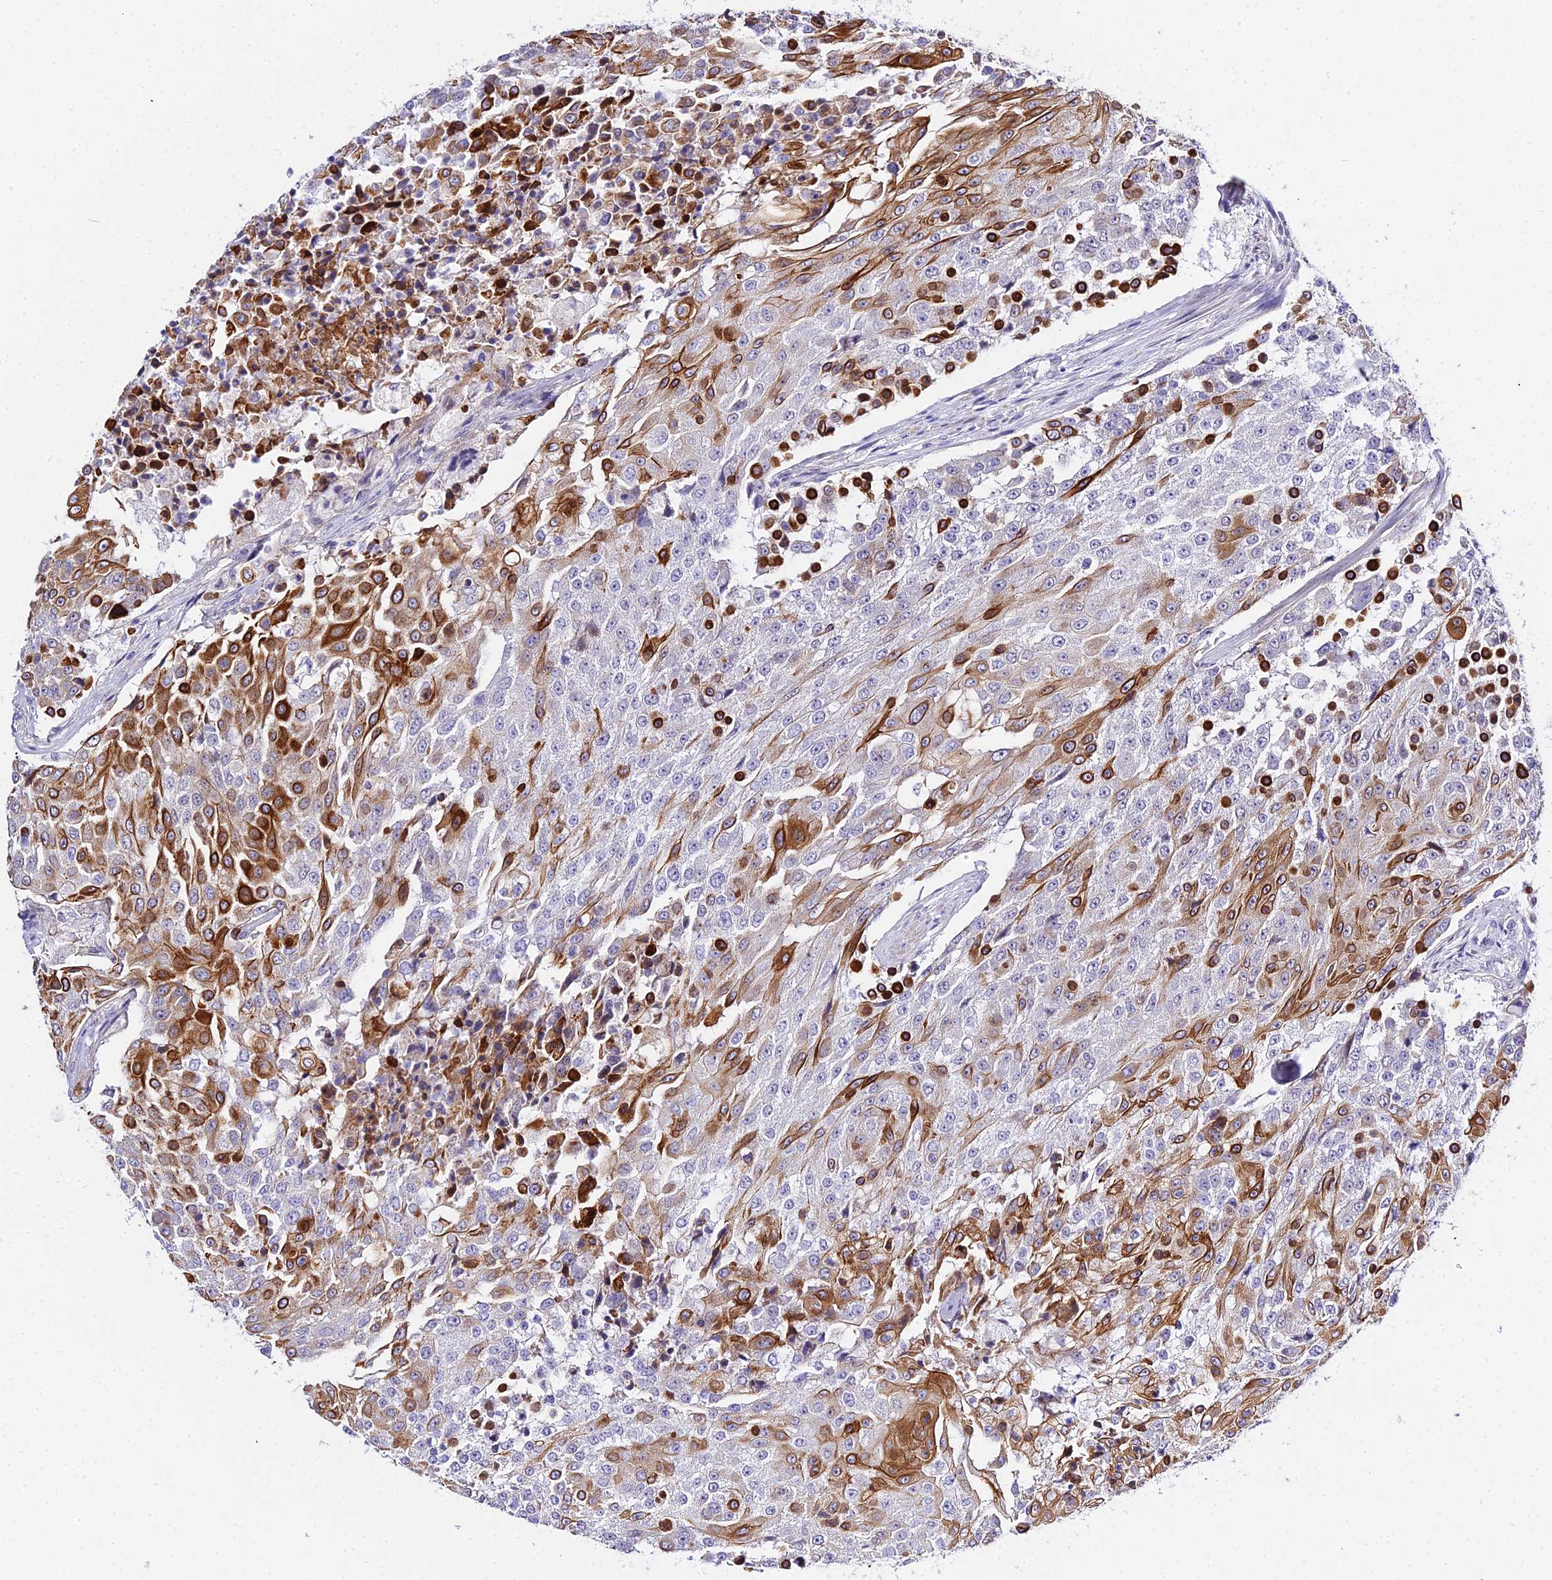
{"staining": {"intensity": "moderate", "quantity": "25%-75%", "location": "cytoplasmic/membranous"}, "tissue": "urothelial cancer", "cell_type": "Tumor cells", "image_type": "cancer", "snomed": [{"axis": "morphology", "description": "Urothelial carcinoma, High grade"}, {"axis": "topography", "description": "Urinary bladder"}], "caption": "Moderate cytoplasmic/membranous staining is present in approximately 25%-75% of tumor cells in urothelial cancer.", "gene": "ZNF628", "patient": {"sex": "female", "age": 63}}